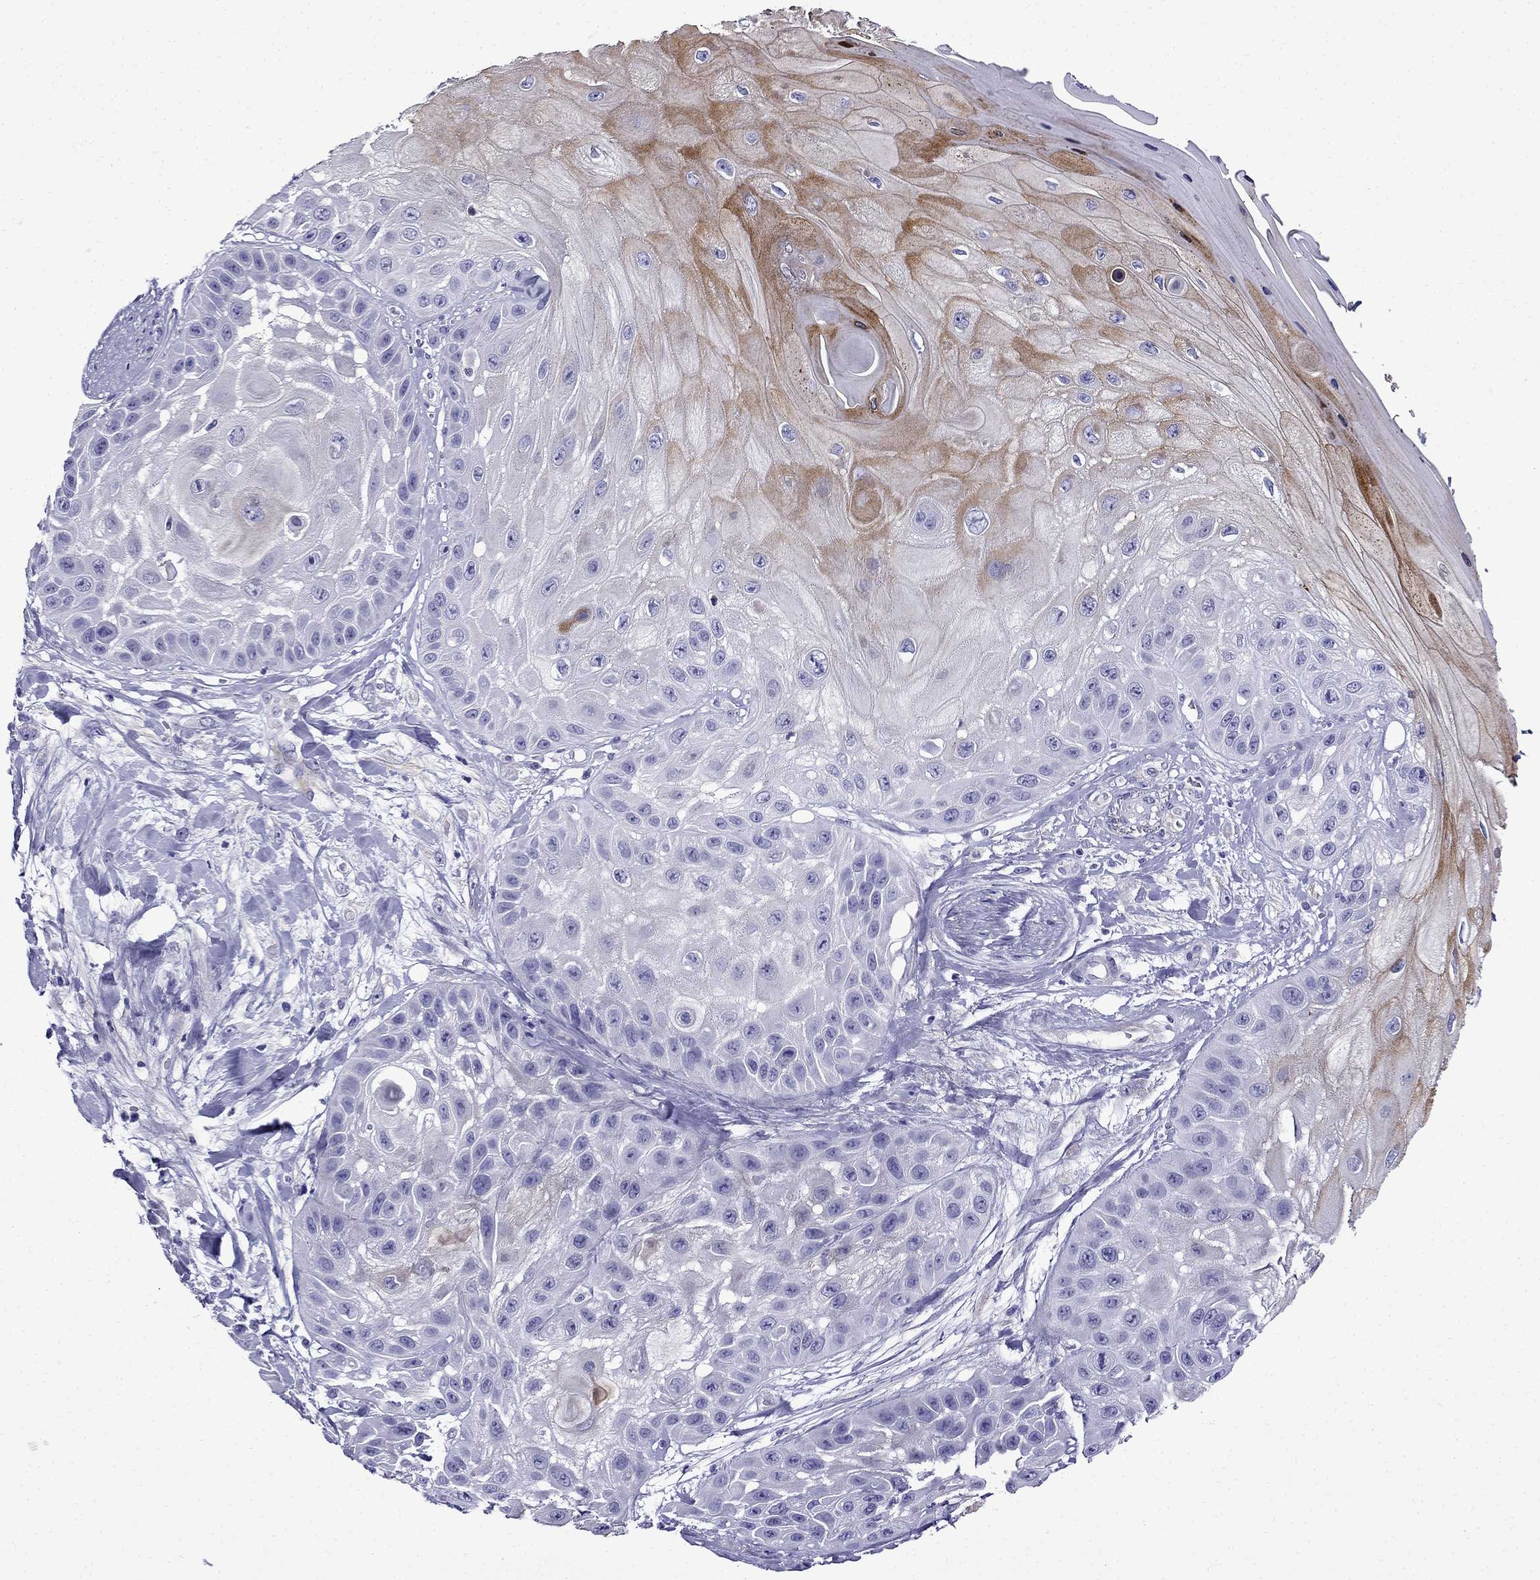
{"staining": {"intensity": "negative", "quantity": "none", "location": "none"}, "tissue": "skin cancer", "cell_type": "Tumor cells", "image_type": "cancer", "snomed": [{"axis": "morphology", "description": "Normal tissue, NOS"}, {"axis": "morphology", "description": "Squamous cell carcinoma, NOS"}, {"axis": "topography", "description": "Skin"}], "caption": "Tumor cells are negative for brown protein staining in skin cancer (squamous cell carcinoma).", "gene": "ERC2", "patient": {"sex": "male", "age": 79}}